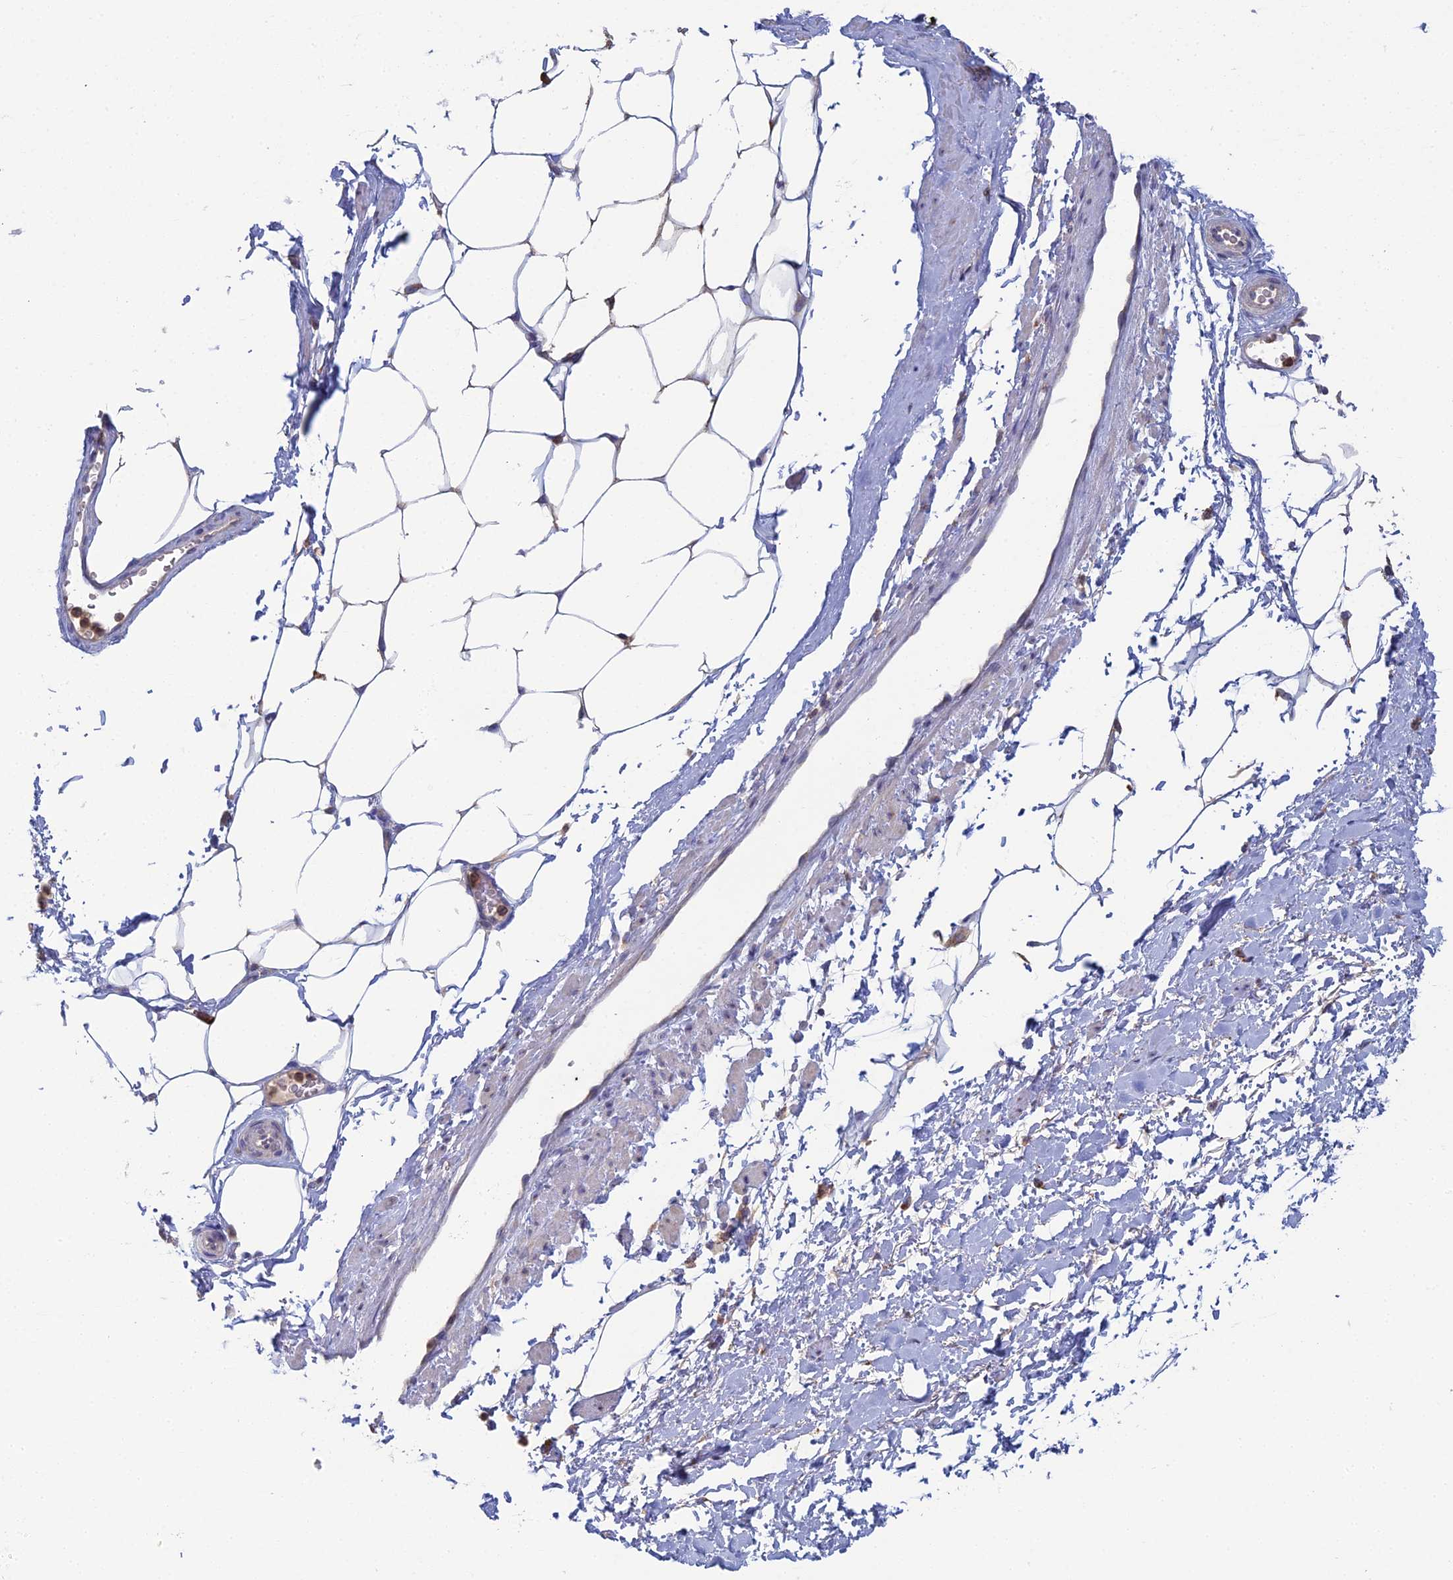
{"staining": {"intensity": "weak", "quantity": "25%-75%", "location": "cytoplasmic/membranous"}, "tissue": "adipose tissue", "cell_type": "Adipocytes", "image_type": "normal", "snomed": [{"axis": "morphology", "description": "Normal tissue, NOS"}, {"axis": "morphology", "description": "Adenocarcinoma, Low grade"}, {"axis": "topography", "description": "Prostate"}, {"axis": "topography", "description": "Peripheral nerve tissue"}], "caption": "Weak cytoplasmic/membranous protein staining is identified in about 25%-75% of adipocytes in adipose tissue.", "gene": "TRAPPC6A", "patient": {"sex": "male", "age": 63}}